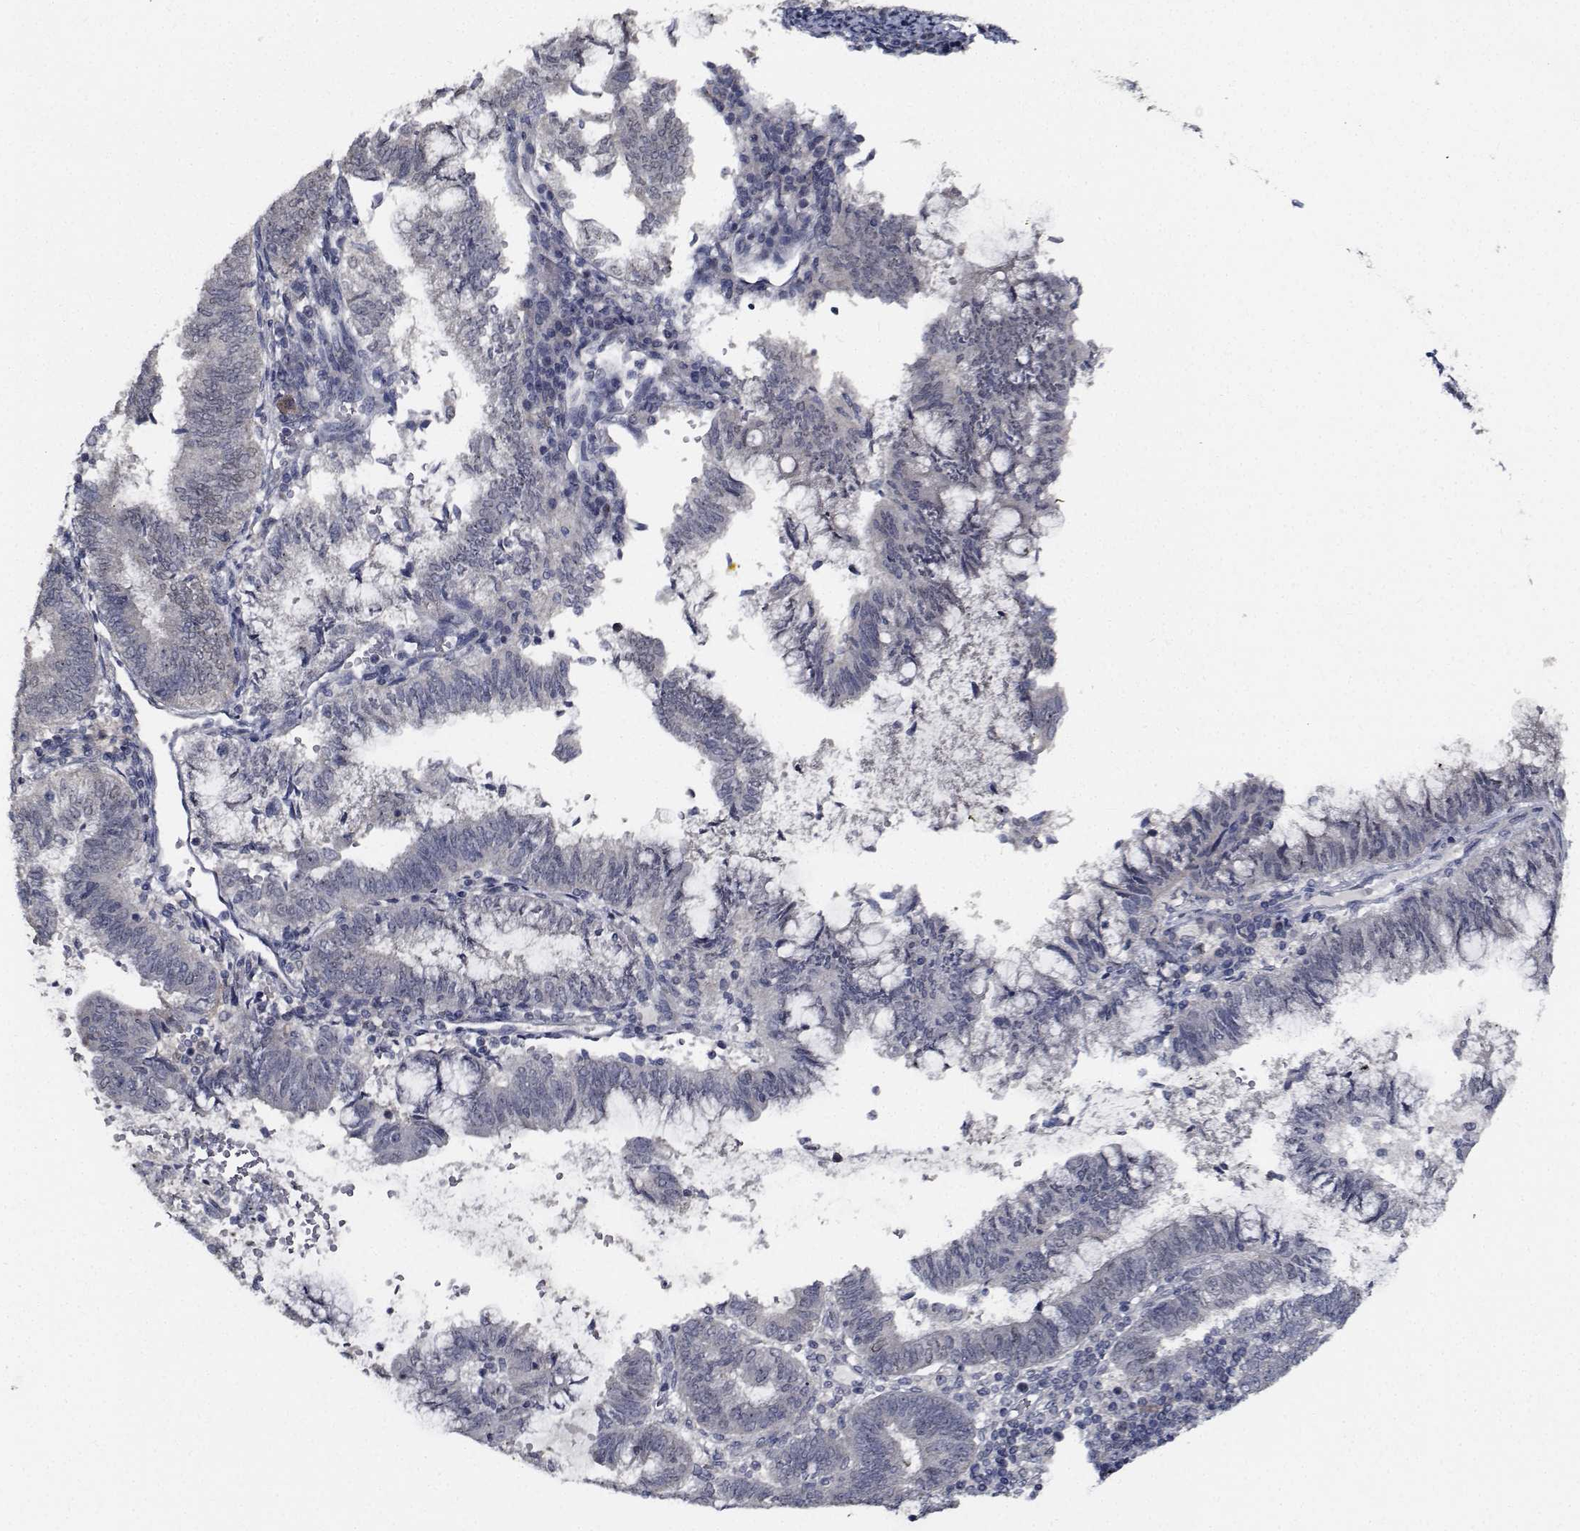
{"staining": {"intensity": "negative", "quantity": "none", "location": "none"}, "tissue": "endometrial cancer", "cell_type": "Tumor cells", "image_type": "cancer", "snomed": [{"axis": "morphology", "description": "Adenocarcinoma, NOS"}, {"axis": "topography", "description": "Endometrium"}], "caption": "Immunohistochemistry (IHC) of human endometrial cancer (adenocarcinoma) displays no positivity in tumor cells.", "gene": "NVL", "patient": {"sex": "female", "age": 65}}